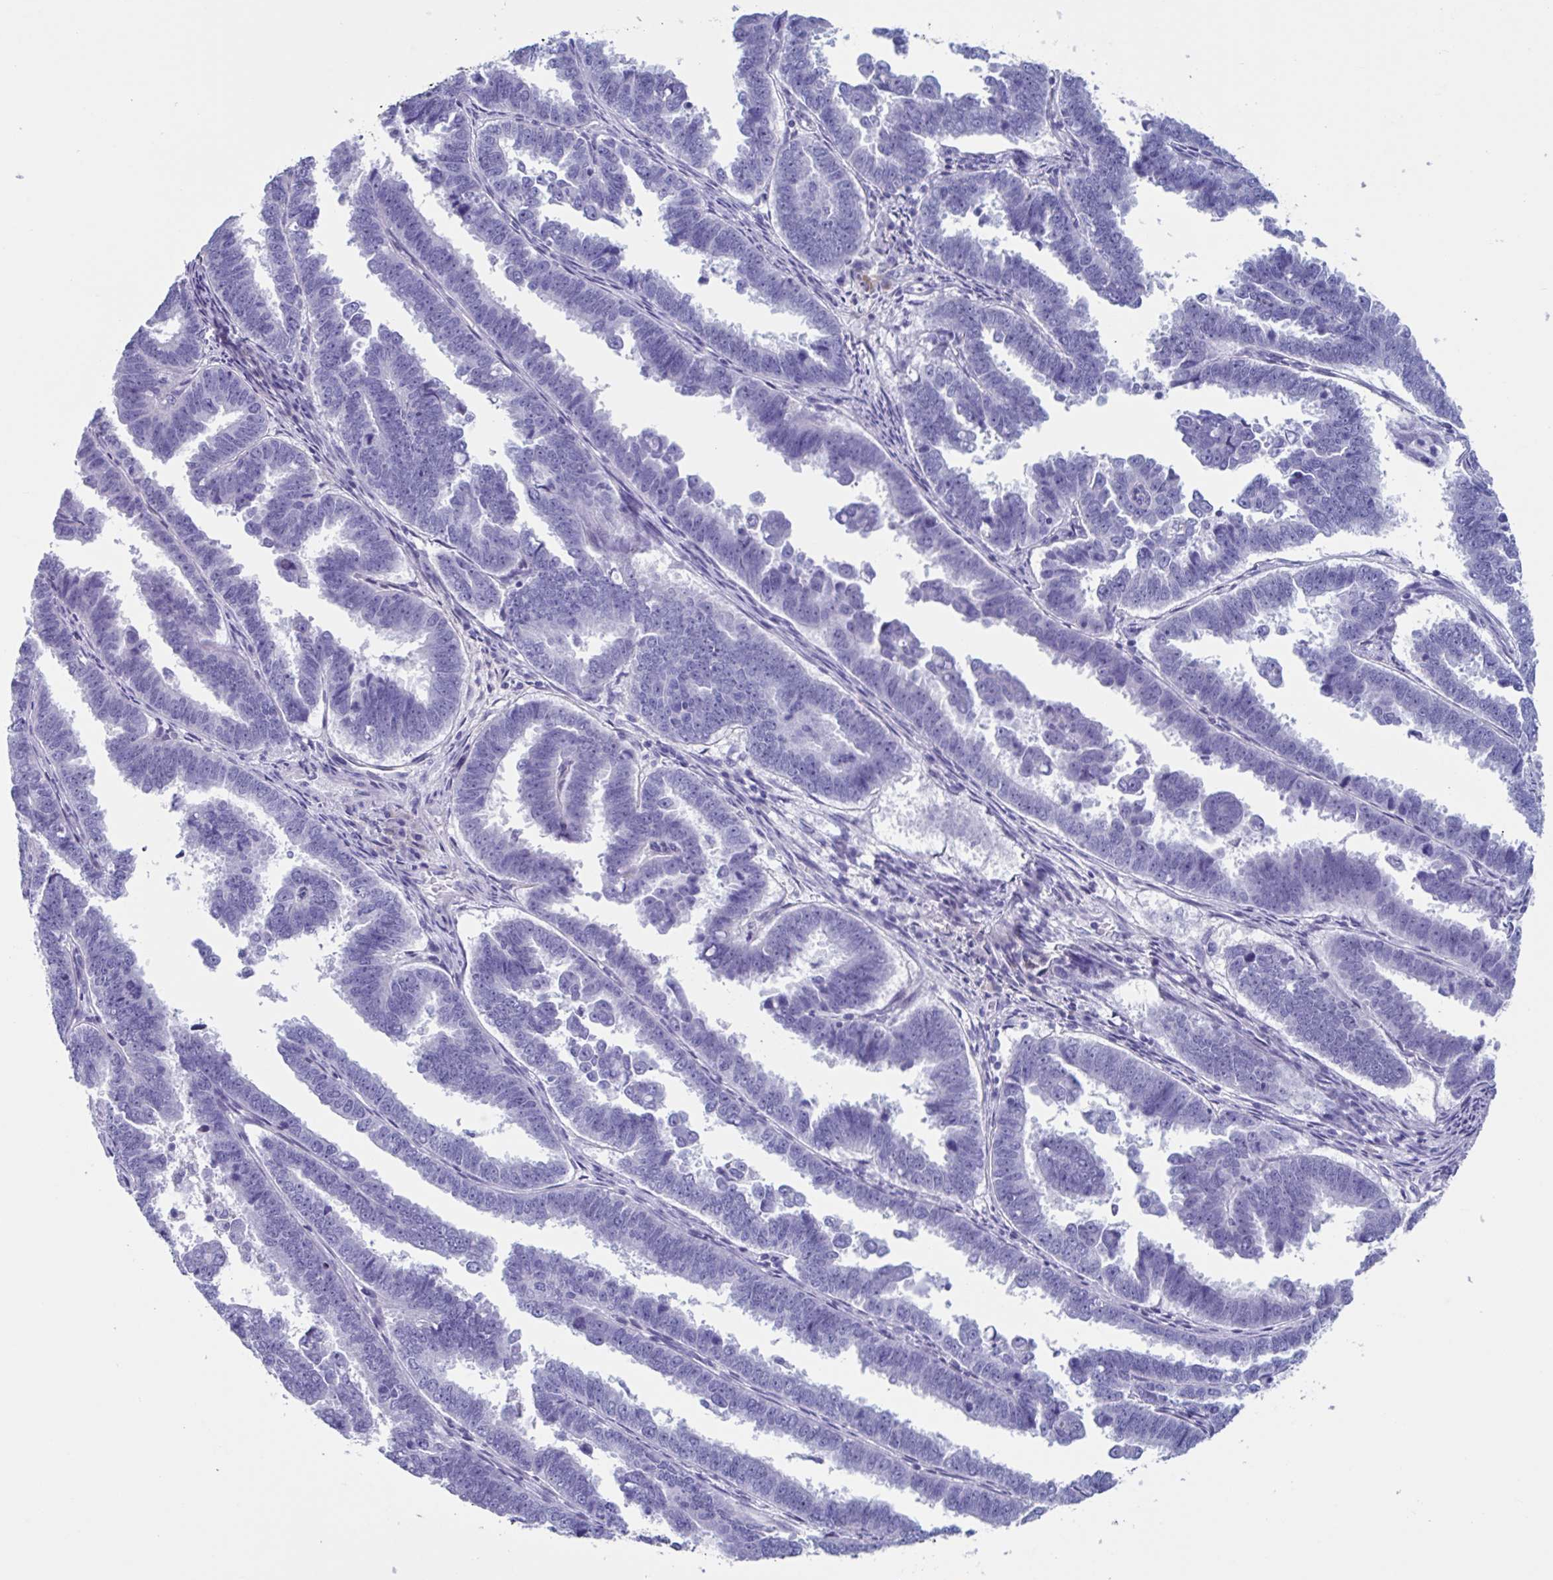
{"staining": {"intensity": "negative", "quantity": "none", "location": "none"}, "tissue": "endometrial cancer", "cell_type": "Tumor cells", "image_type": "cancer", "snomed": [{"axis": "morphology", "description": "Adenocarcinoma, NOS"}, {"axis": "topography", "description": "Endometrium"}], "caption": "A high-resolution image shows IHC staining of endometrial cancer, which shows no significant positivity in tumor cells.", "gene": "USP35", "patient": {"sex": "female", "age": 75}}